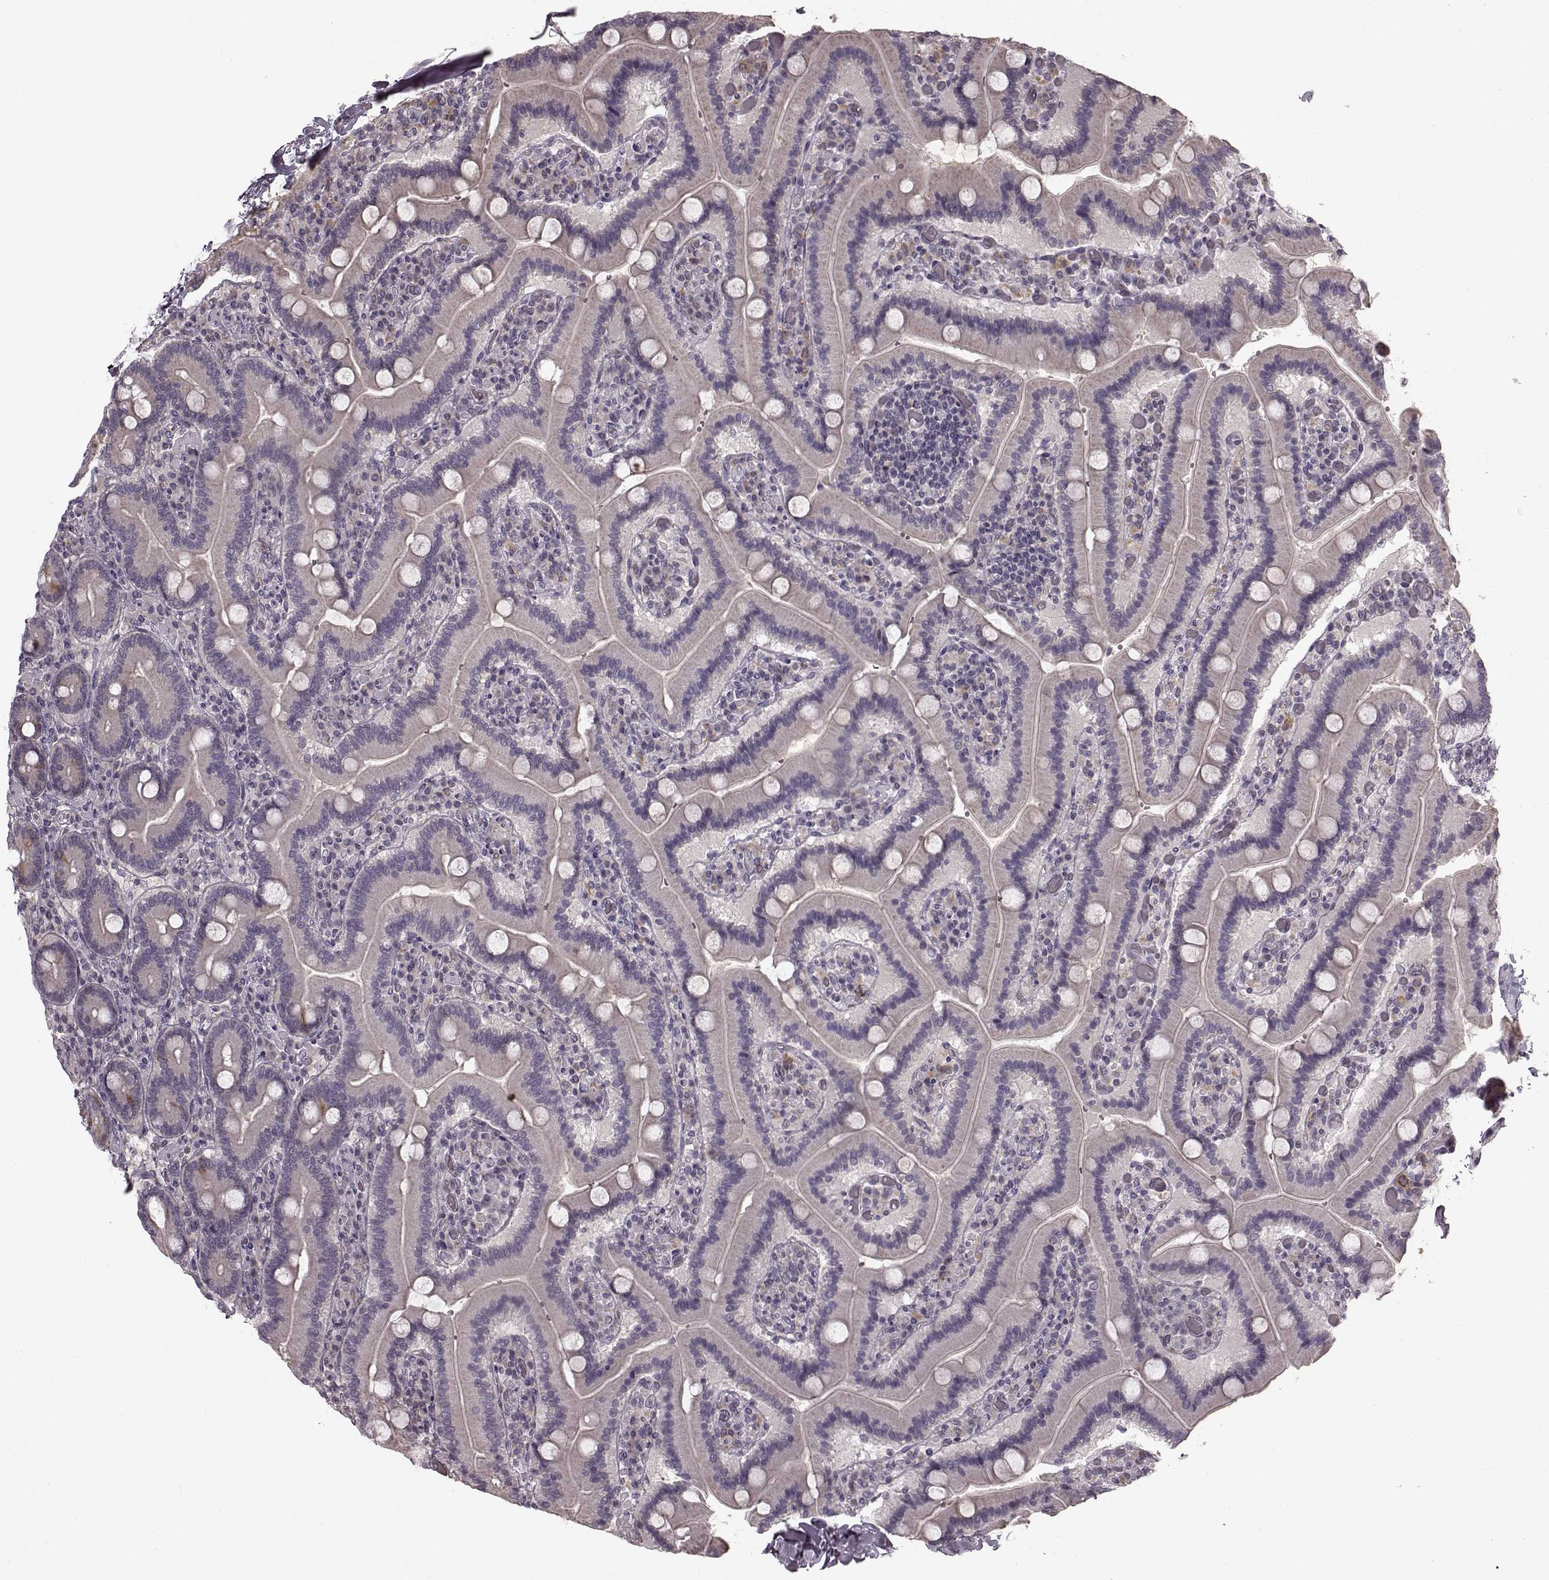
{"staining": {"intensity": "negative", "quantity": "none", "location": "none"}, "tissue": "duodenum", "cell_type": "Glandular cells", "image_type": "normal", "snomed": [{"axis": "morphology", "description": "Normal tissue, NOS"}, {"axis": "topography", "description": "Duodenum"}], "caption": "A photomicrograph of duodenum stained for a protein demonstrates no brown staining in glandular cells. The staining is performed using DAB (3,3'-diaminobenzidine) brown chromogen with nuclei counter-stained in using hematoxylin.", "gene": "HMMR", "patient": {"sex": "female", "age": 62}}